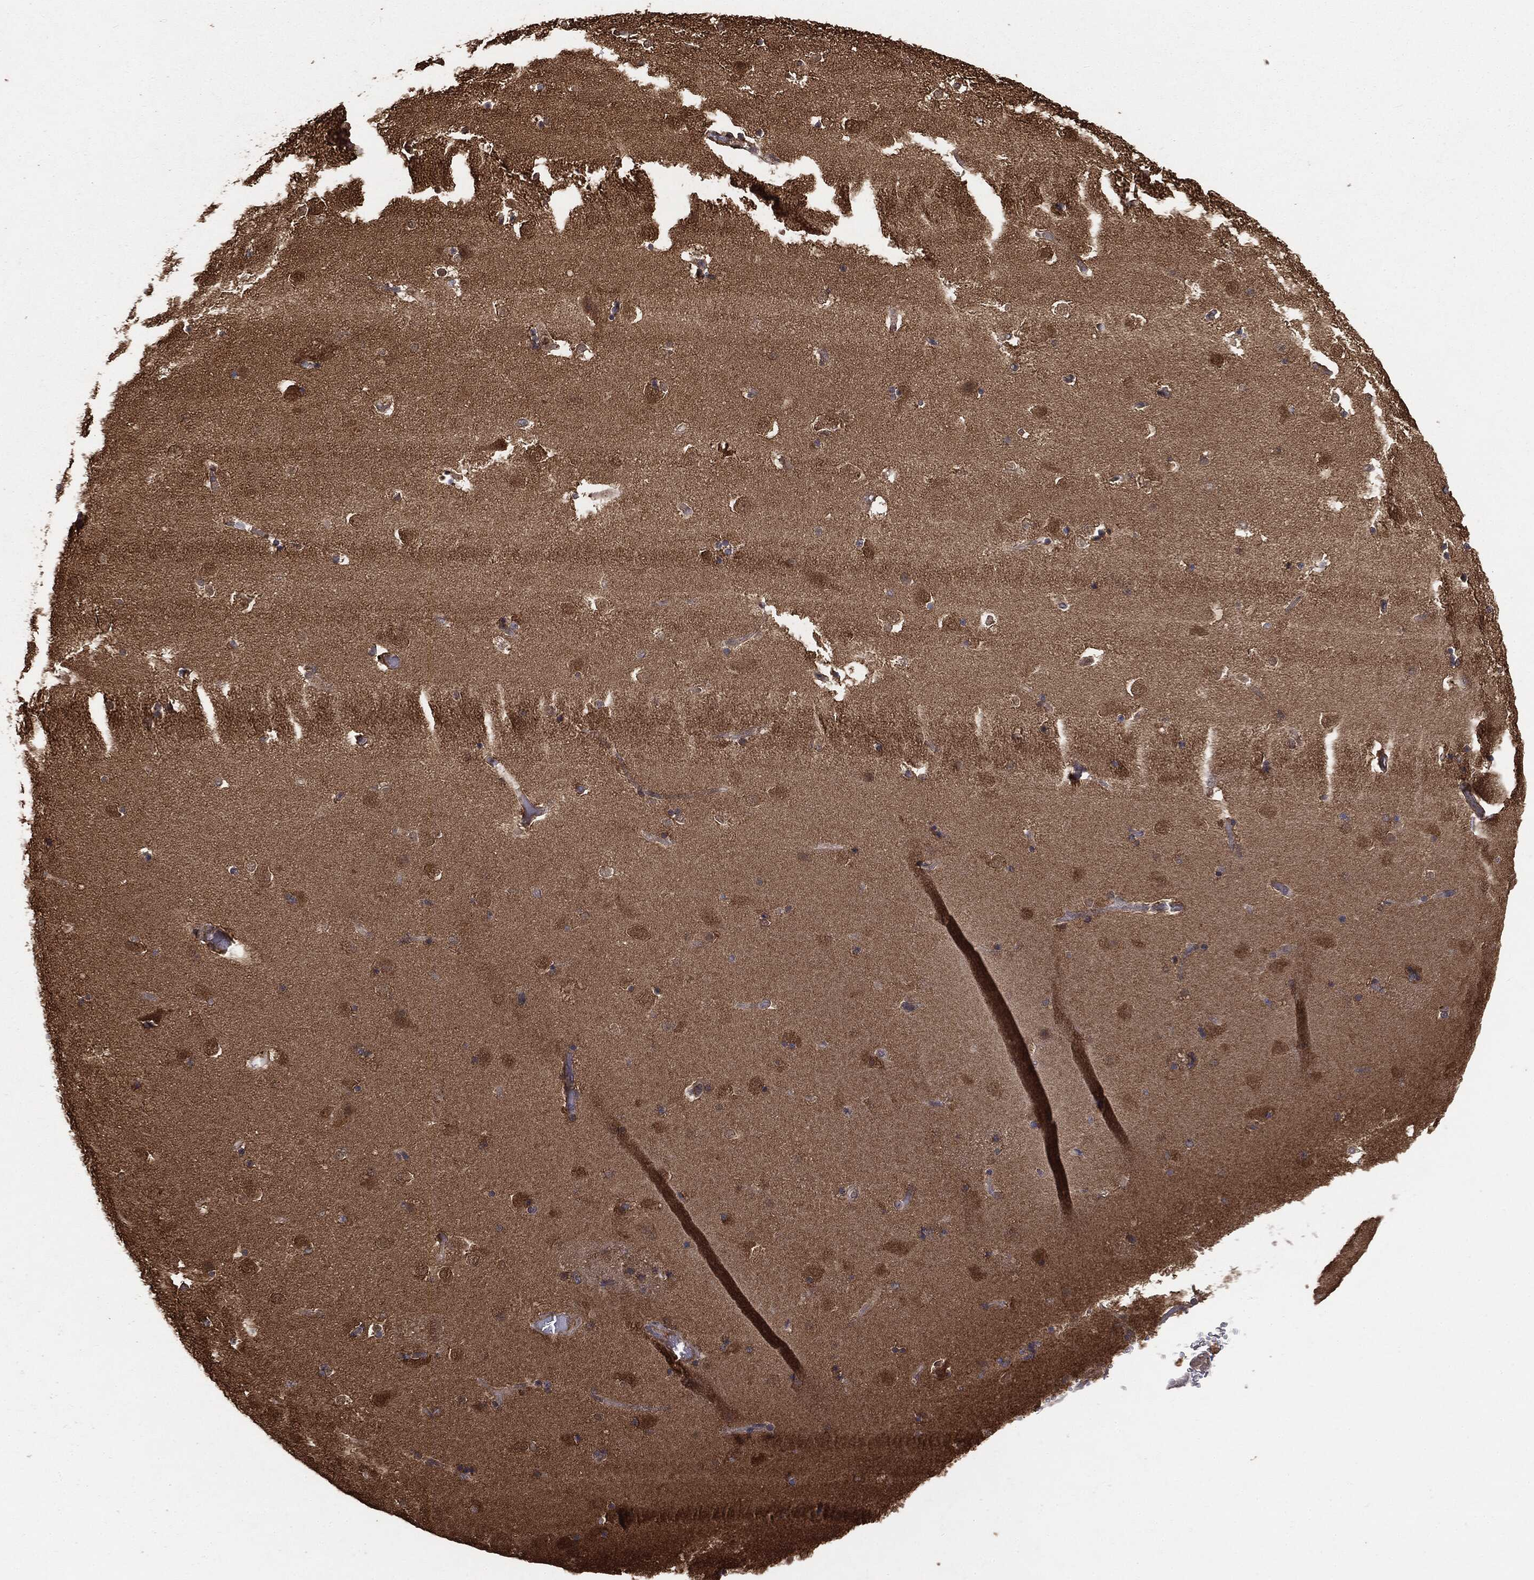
{"staining": {"intensity": "negative", "quantity": "none", "location": "none"}, "tissue": "caudate", "cell_type": "Glial cells", "image_type": "normal", "snomed": [{"axis": "morphology", "description": "Normal tissue, NOS"}, {"axis": "topography", "description": "Lateral ventricle wall"}], "caption": "This photomicrograph is of benign caudate stained with immunohistochemistry (IHC) to label a protein in brown with the nuclei are counter-stained blue. There is no expression in glial cells.", "gene": "NME1", "patient": {"sex": "male", "age": 51}}